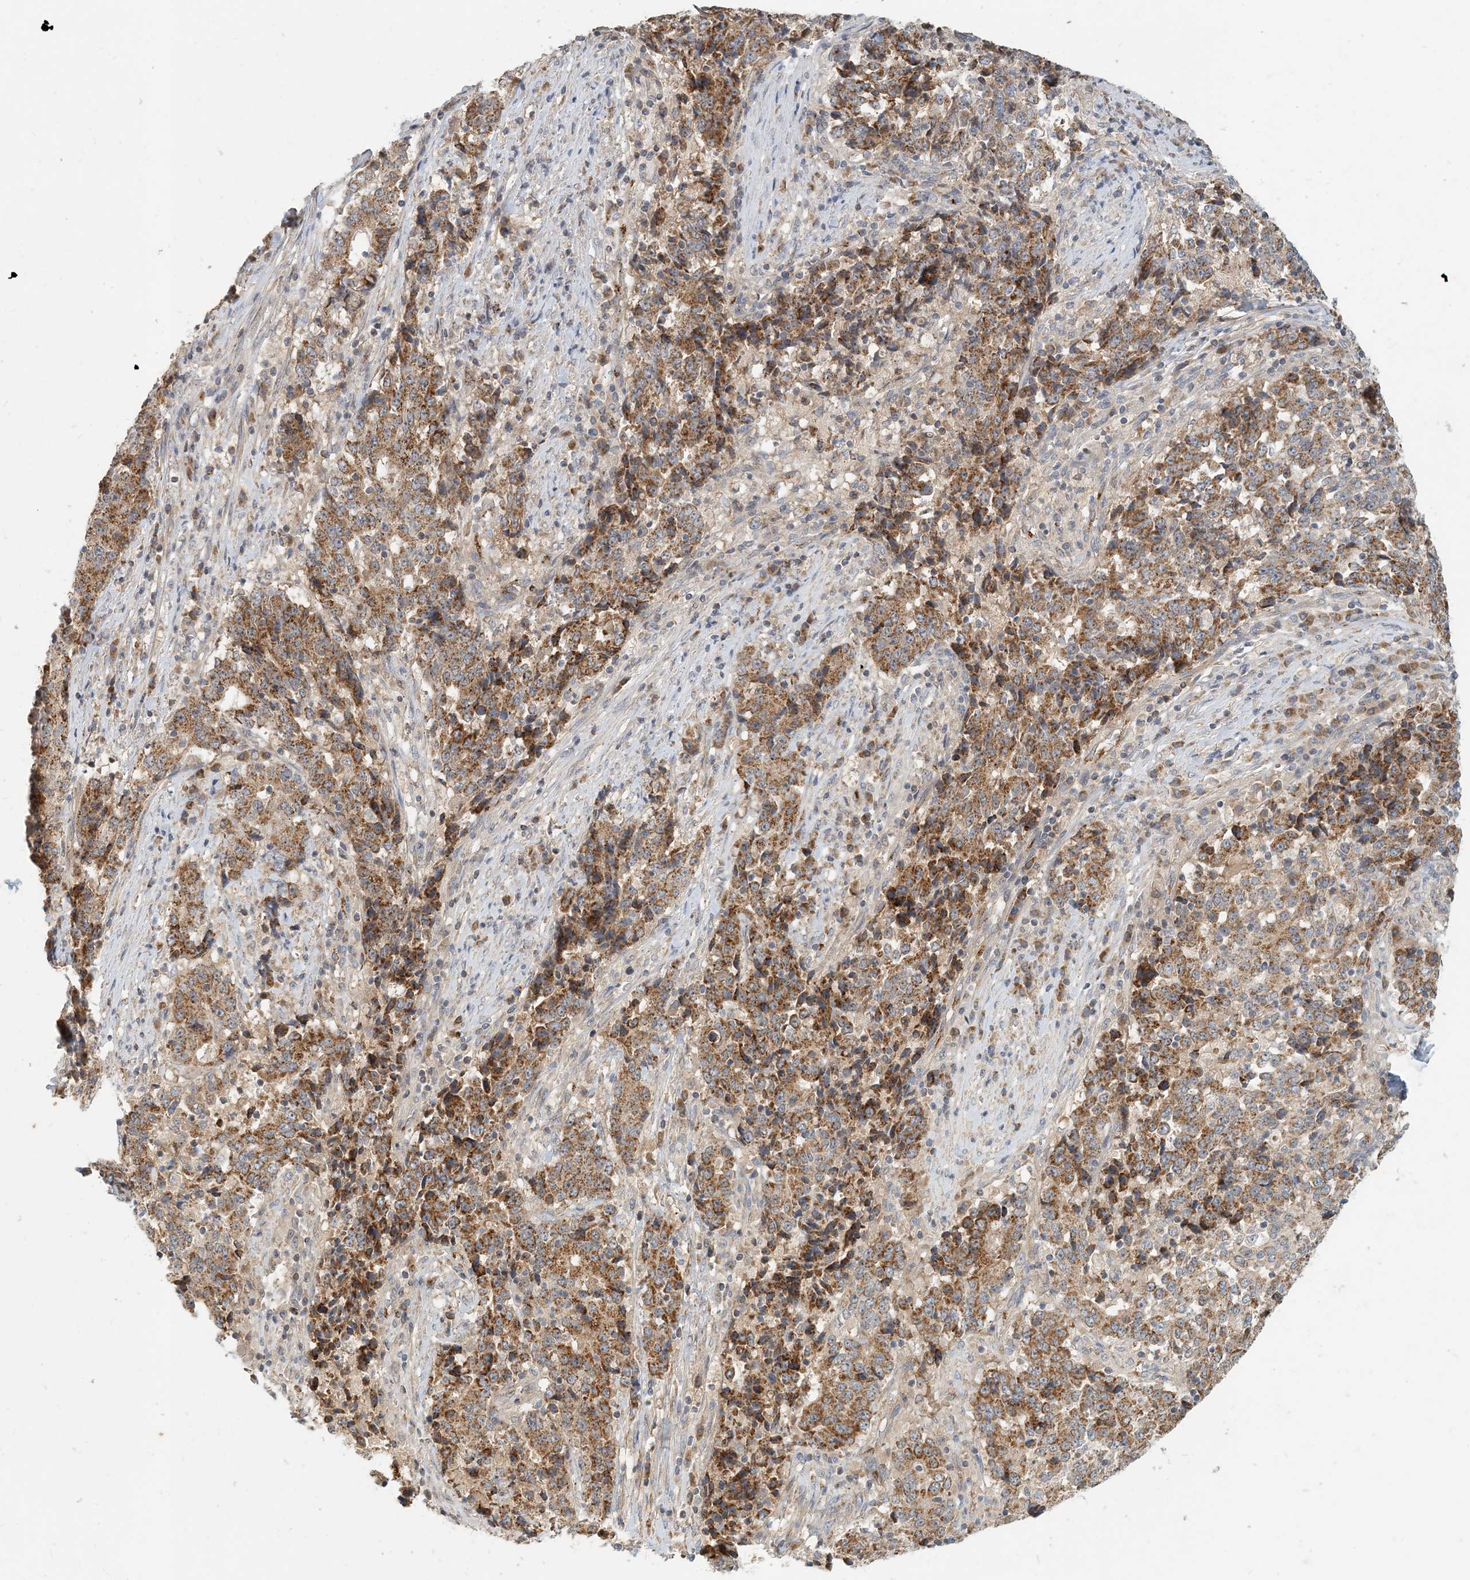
{"staining": {"intensity": "moderate", "quantity": ">75%", "location": "cytoplasmic/membranous"}, "tissue": "stomach cancer", "cell_type": "Tumor cells", "image_type": "cancer", "snomed": [{"axis": "morphology", "description": "Adenocarcinoma, NOS"}, {"axis": "topography", "description": "Stomach"}], "caption": "The immunohistochemical stain shows moderate cytoplasmic/membranous expression in tumor cells of stomach cancer tissue.", "gene": "ZBTB3", "patient": {"sex": "male", "age": 59}}